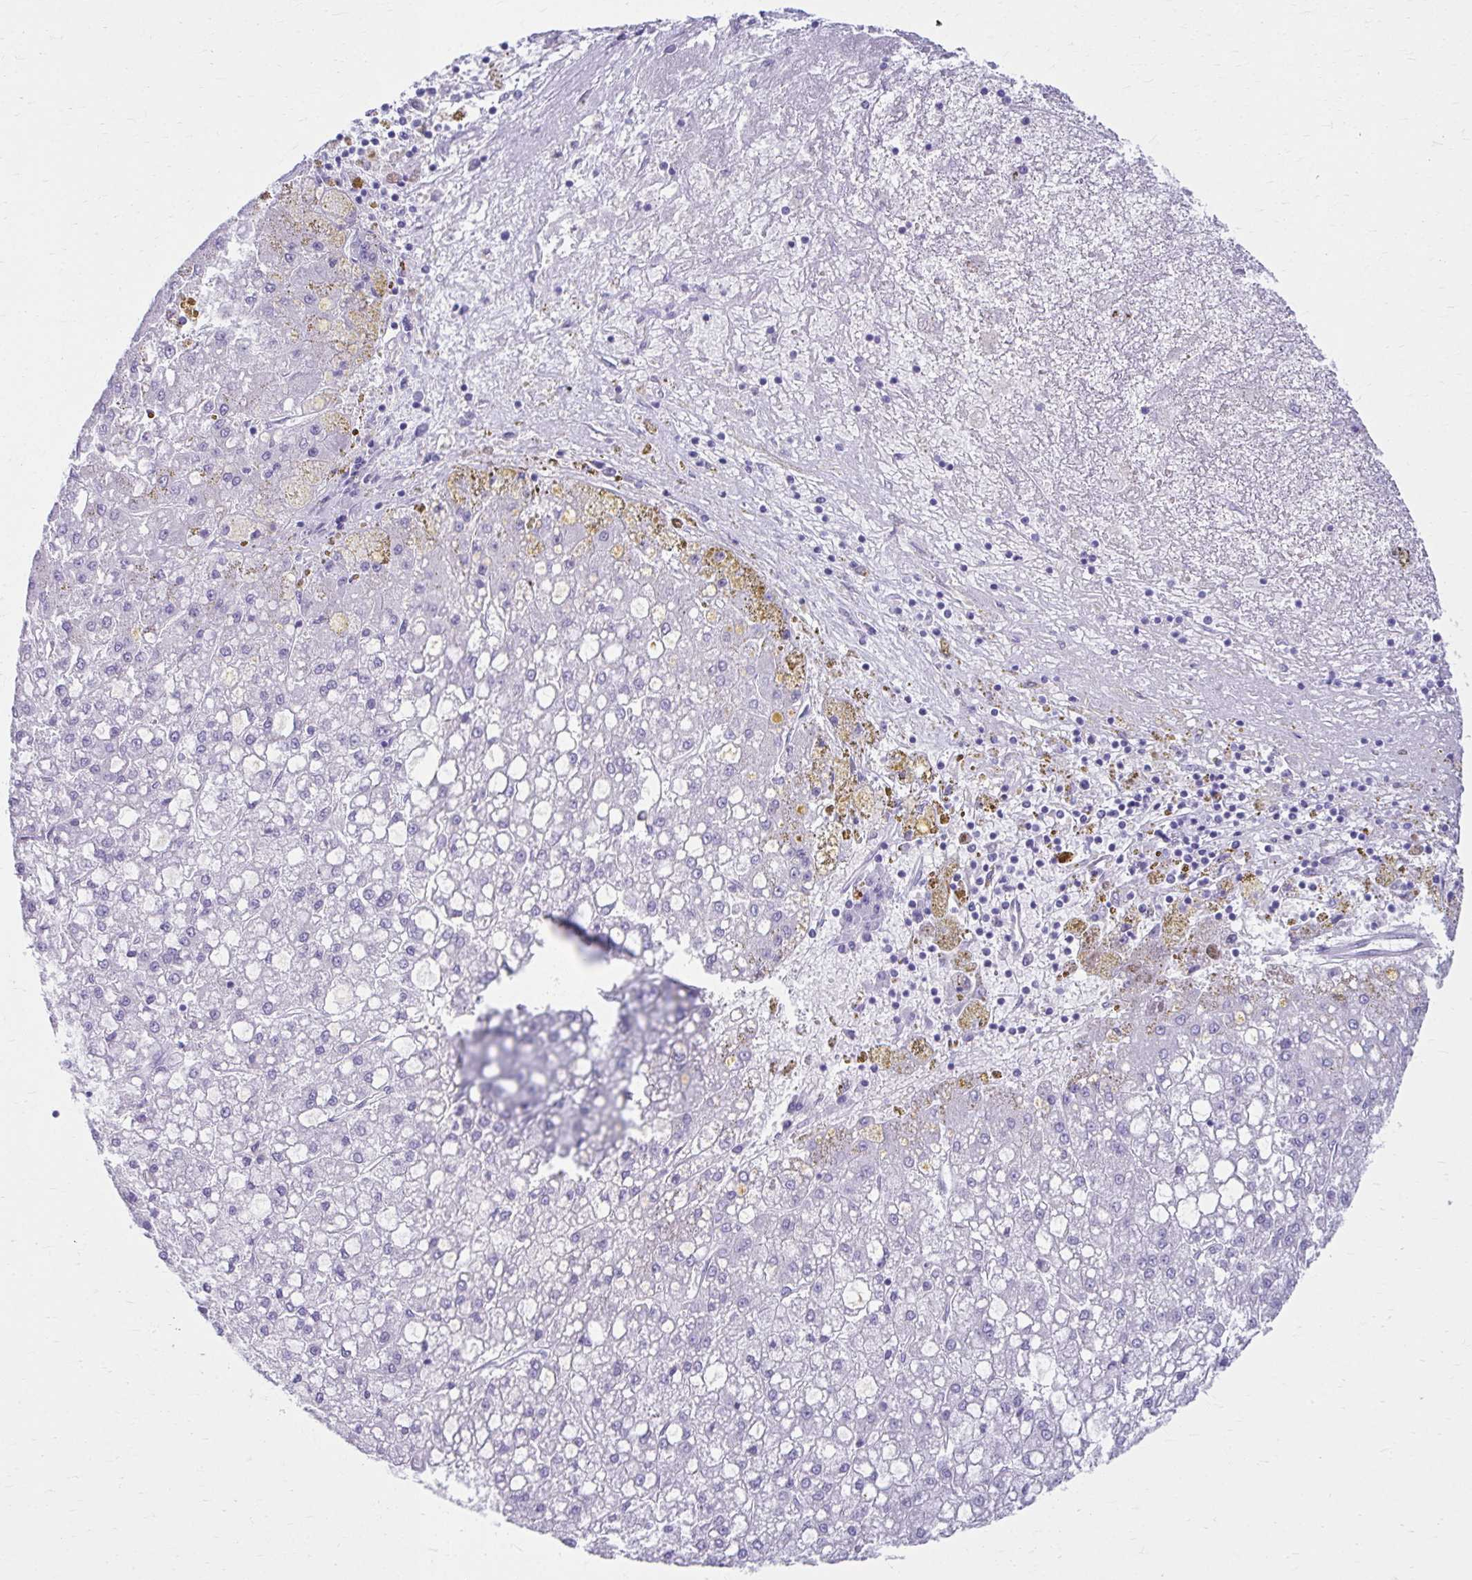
{"staining": {"intensity": "negative", "quantity": "none", "location": "none"}, "tissue": "liver cancer", "cell_type": "Tumor cells", "image_type": "cancer", "snomed": [{"axis": "morphology", "description": "Carcinoma, Hepatocellular, NOS"}, {"axis": "topography", "description": "Liver"}], "caption": "IHC photomicrograph of neoplastic tissue: human liver cancer stained with DAB exhibits no significant protein positivity in tumor cells.", "gene": "ATP4B", "patient": {"sex": "male", "age": 67}}